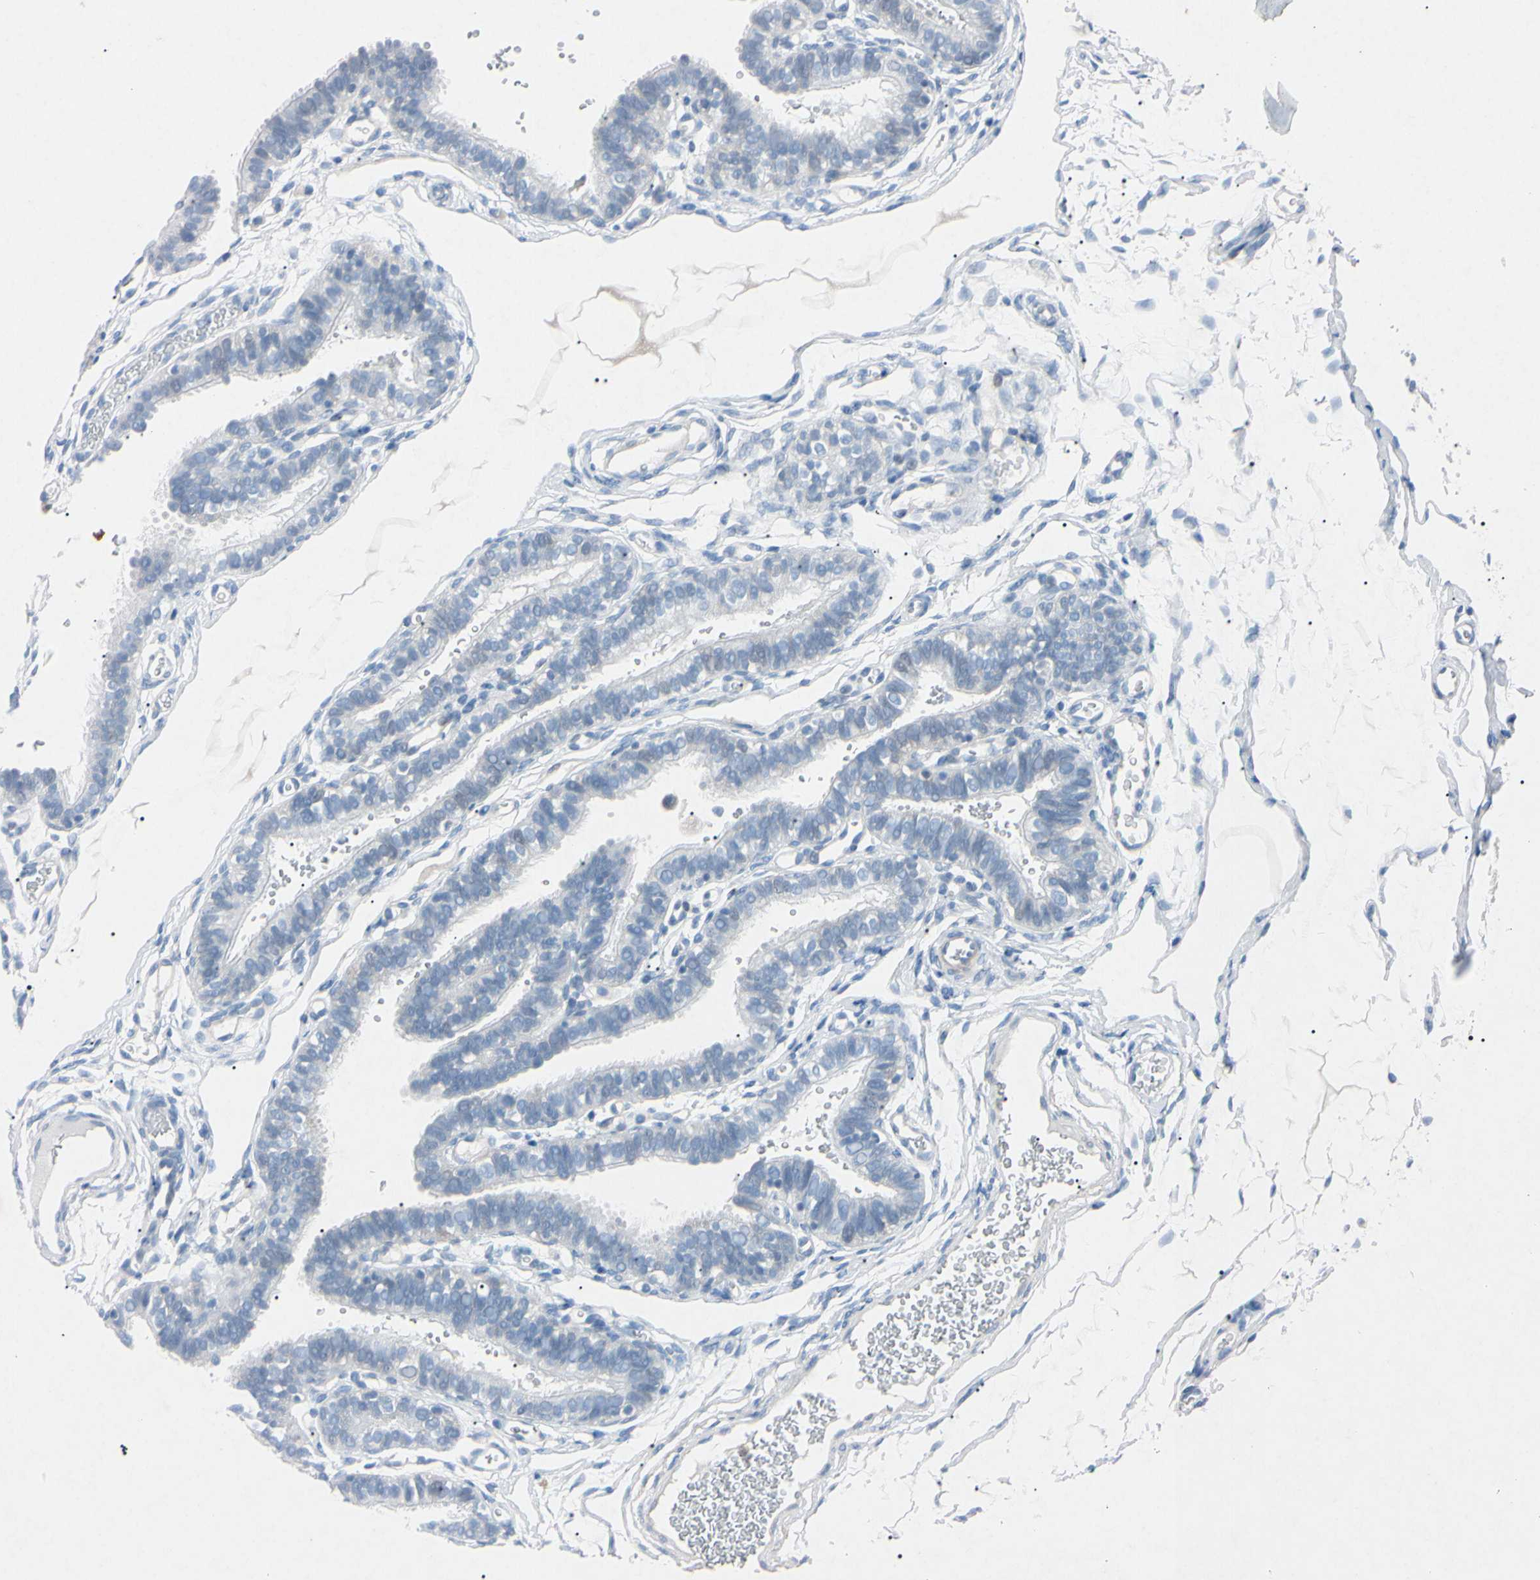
{"staining": {"intensity": "negative", "quantity": "none", "location": "none"}, "tissue": "fallopian tube", "cell_type": "Glandular cells", "image_type": "normal", "snomed": [{"axis": "morphology", "description": "Normal tissue, NOS"}, {"axis": "topography", "description": "Fallopian tube"}, {"axis": "topography", "description": "Placenta"}], "caption": "High power microscopy photomicrograph of an immunohistochemistry histopathology image of benign fallopian tube, revealing no significant positivity in glandular cells.", "gene": "ELN", "patient": {"sex": "female", "age": 34}}